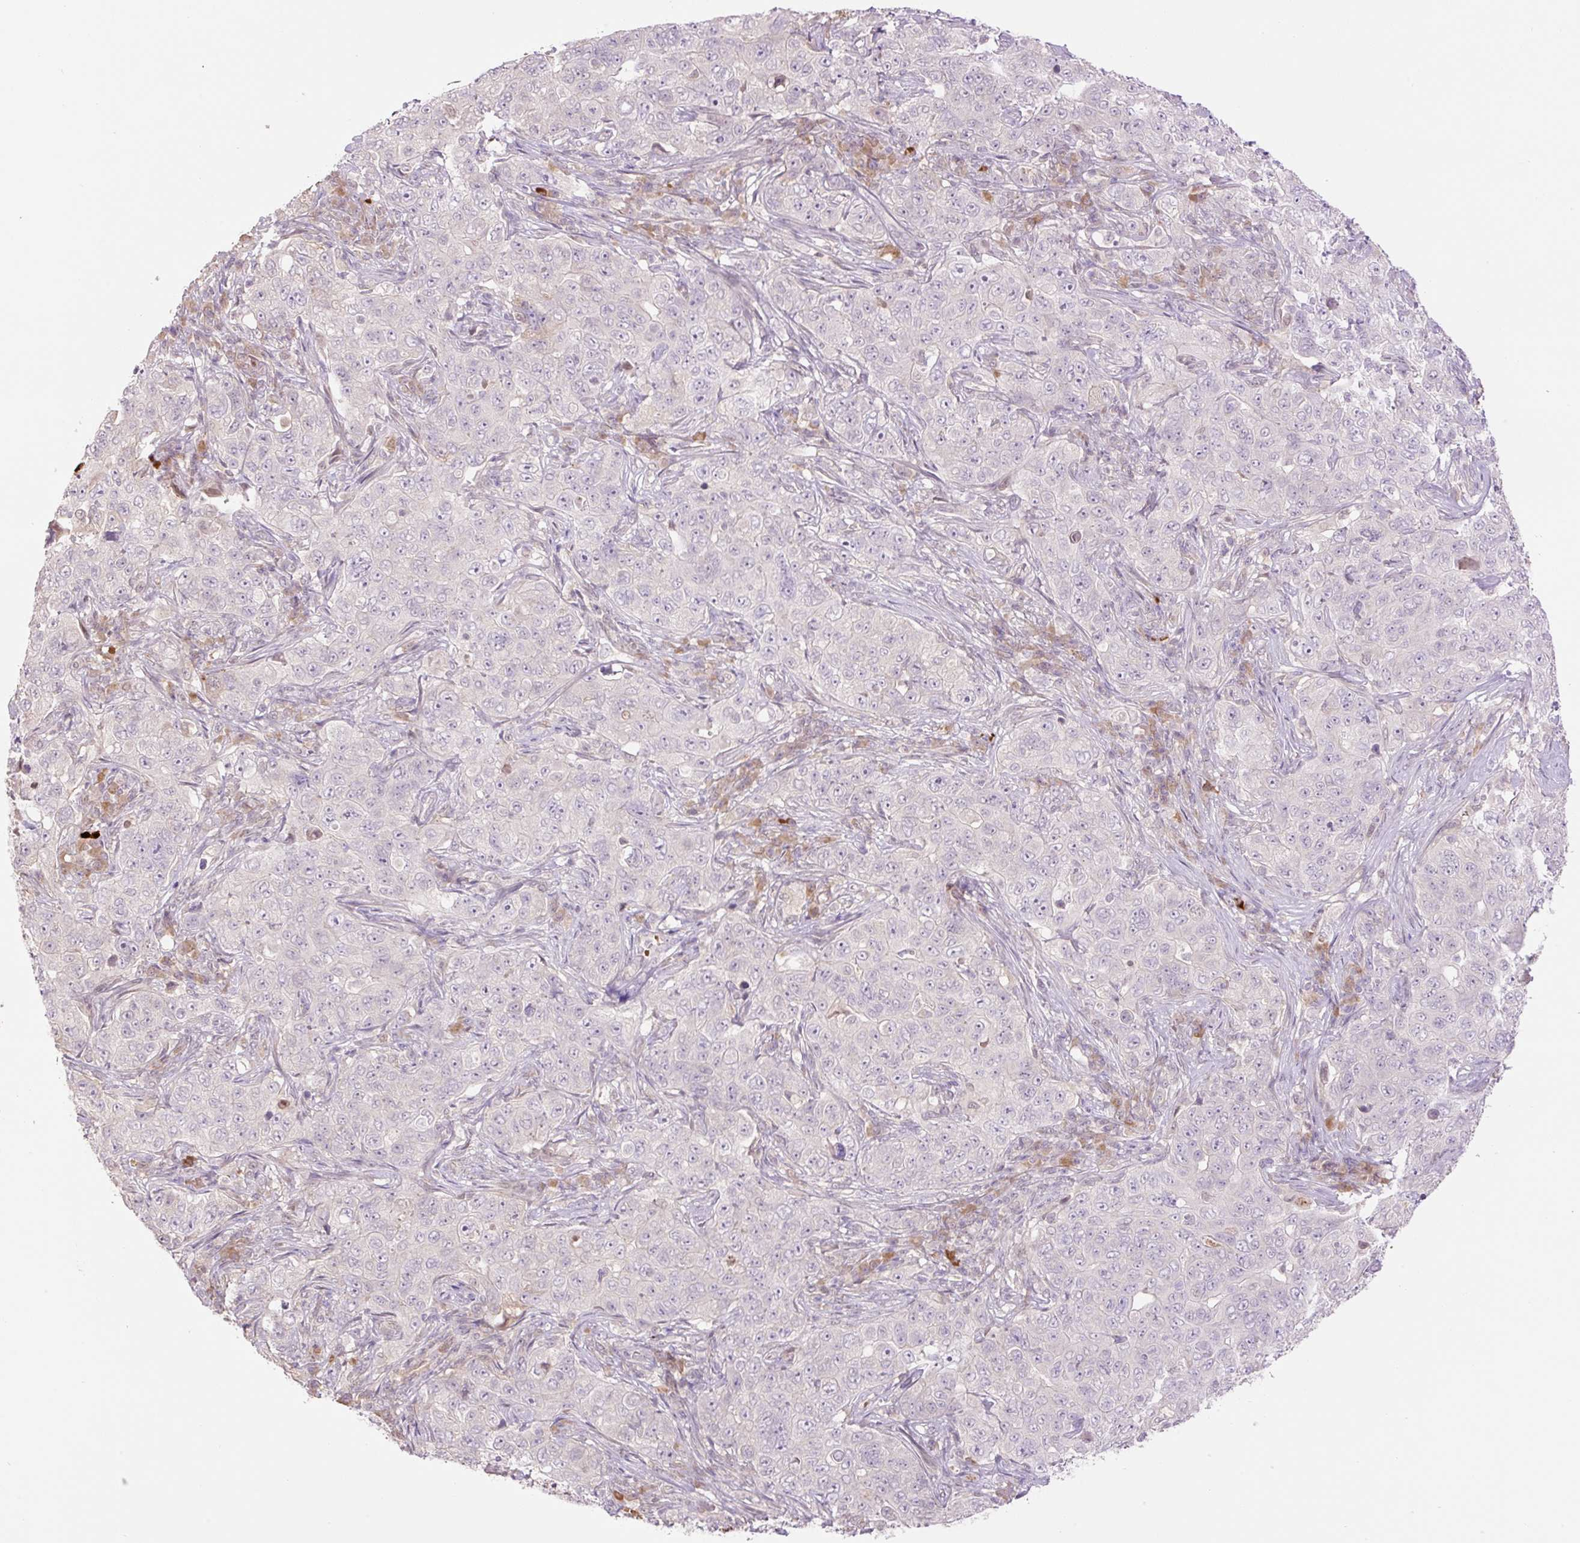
{"staining": {"intensity": "negative", "quantity": "none", "location": "none"}, "tissue": "pancreatic cancer", "cell_type": "Tumor cells", "image_type": "cancer", "snomed": [{"axis": "morphology", "description": "Adenocarcinoma, NOS"}, {"axis": "topography", "description": "Pancreas"}], "caption": "A high-resolution micrograph shows immunohistochemistry (IHC) staining of pancreatic adenocarcinoma, which reveals no significant positivity in tumor cells.", "gene": "HABP4", "patient": {"sex": "male", "age": 68}}